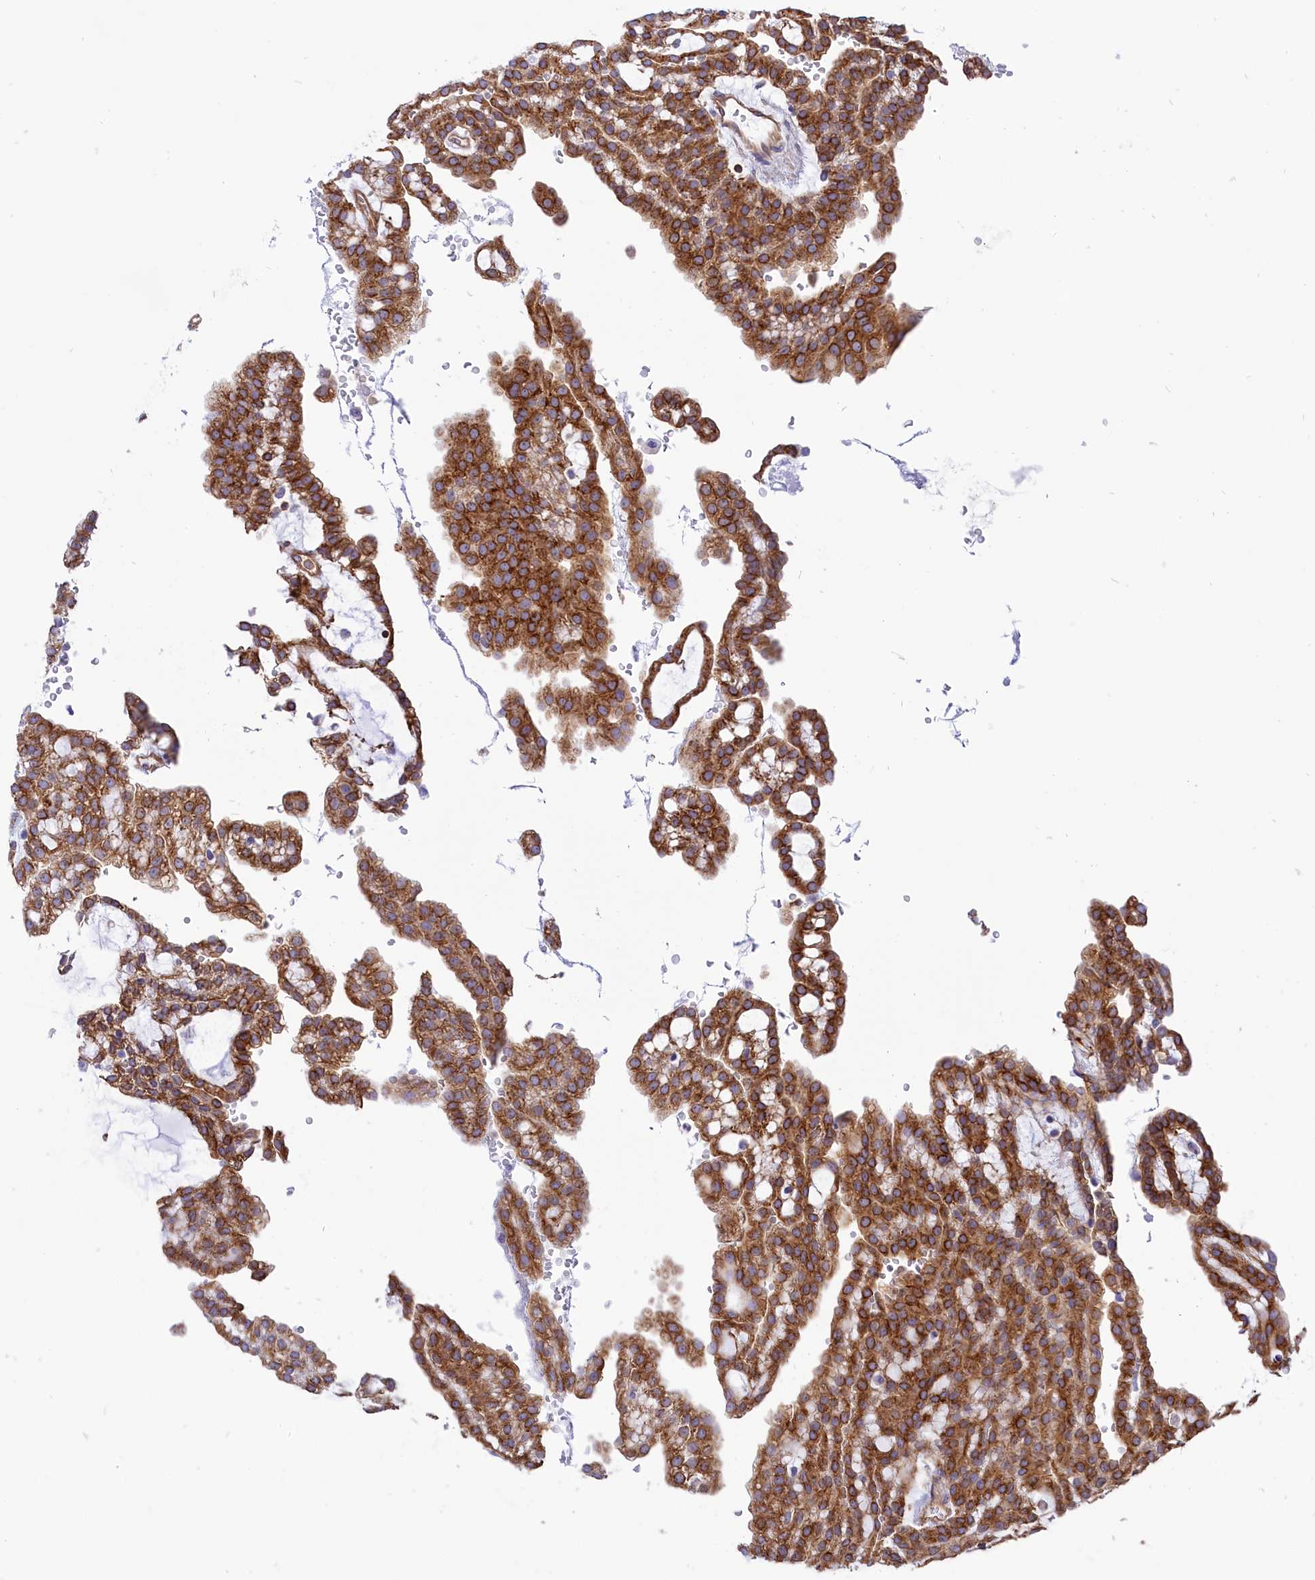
{"staining": {"intensity": "moderate", "quantity": ">75%", "location": "cytoplasmic/membranous"}, "tissue": "renal cancer", "cell_type": "Tumor cells", "image_type": "cancer", "snomed": [{"axis": "morphology", "description": "Adenocarcinoma, NOS"}, {"axis": "topography", "description": "Kidney"}], "caption": "Tumor cells show moderate cytoplasmic/membranous staining in approximately >75% of cells in renal cancer.", "gene": "SEPTIN9", "patient": {"sex": "male", "age": 63}}